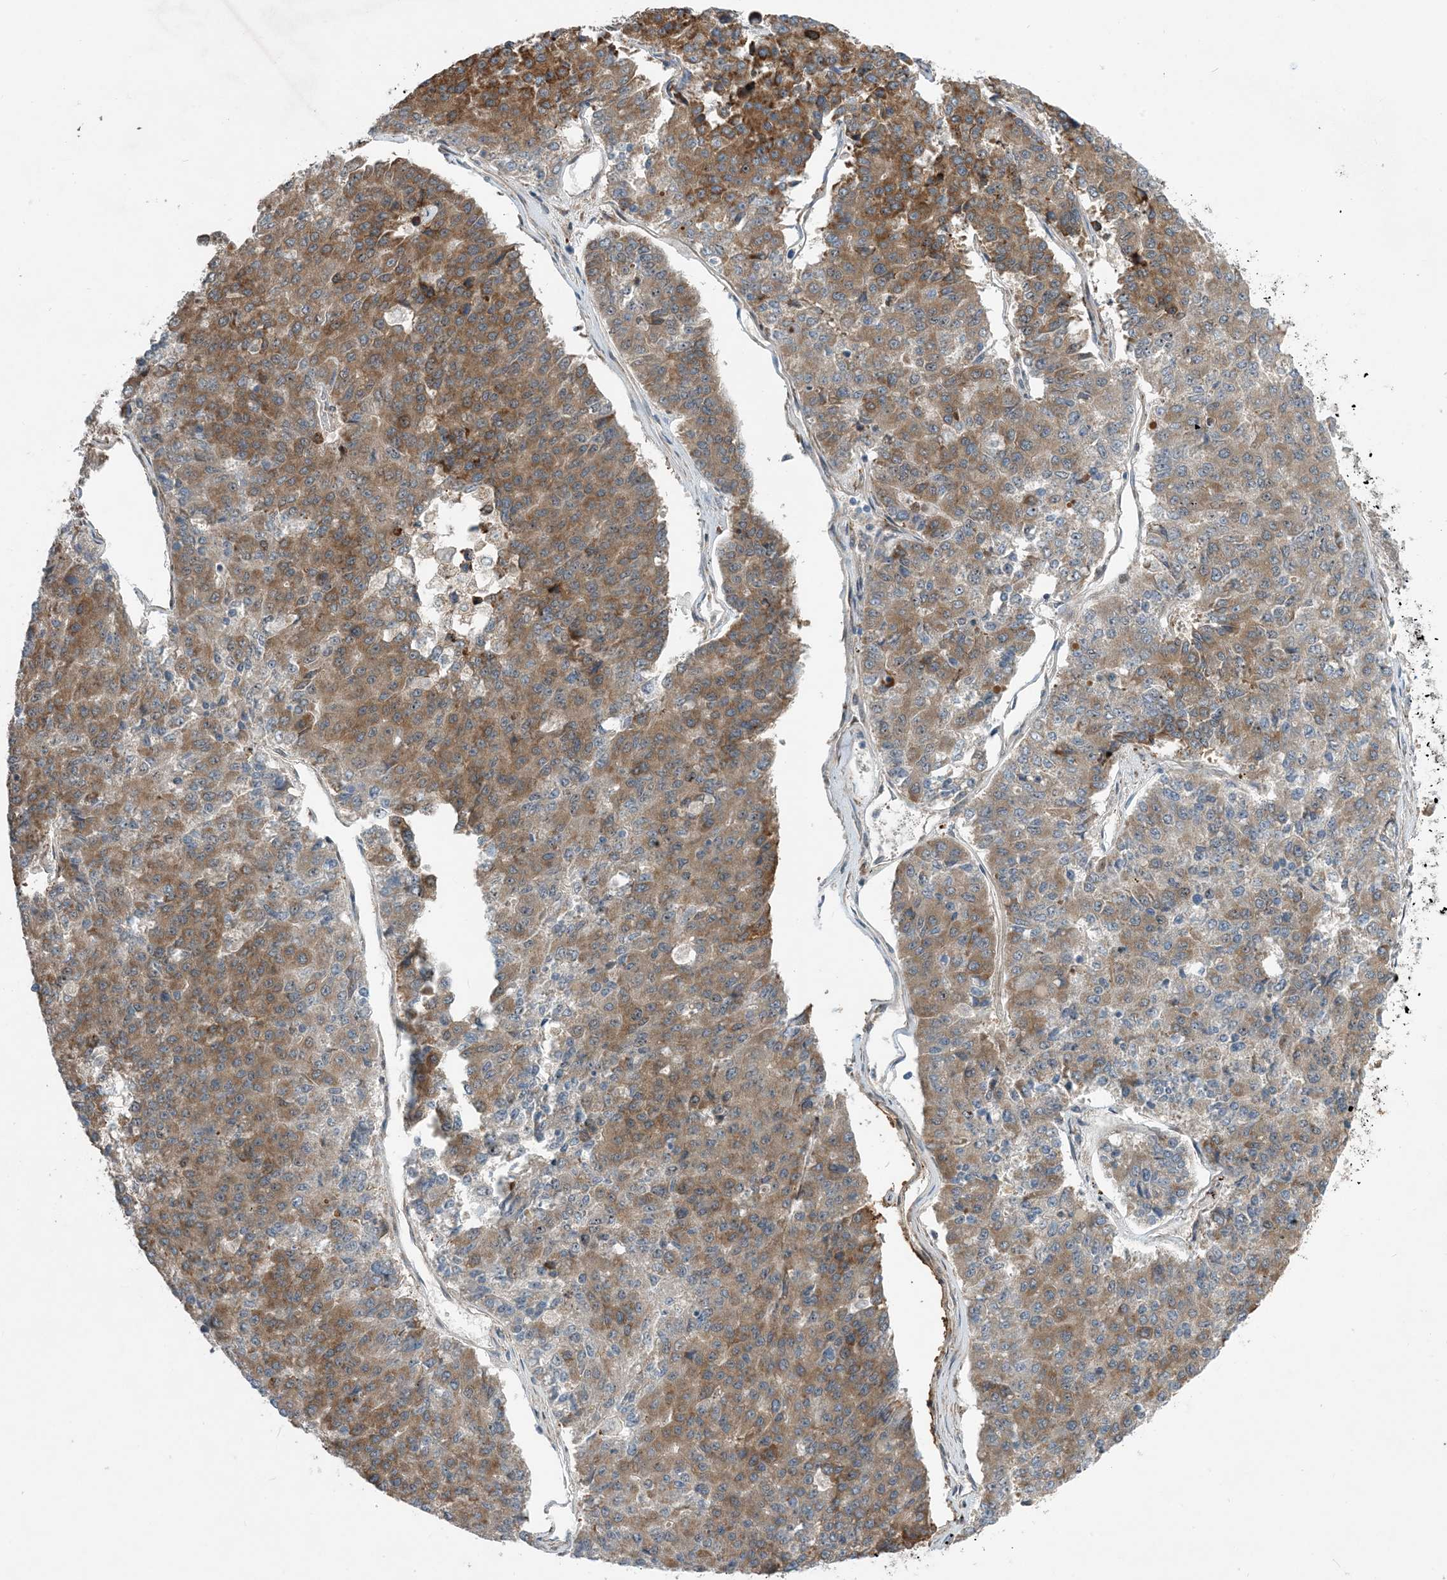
{"staining": {"intensity": "moderate", "quantity": ">75%", "location": "cytoplasmic/membranous"}, "tissue": "pancreatic cancer", "cell_type": "Tumor cells", "image_type": "cancer", "snomed": [{"axis": "morphology", "description": "Adenocarcinoma, NOS"}, {"axis": "topography", "description": "Pancreas"}], "caption": "Adenocarcinoma (pancreatic) stained for a protein shows moderate cytoplasmic/membranous positivity in tumor cells. (Stains: DAB in brown, nuclei in blue, Microscopy: brightfield microscopy at high magnification).", "gene": "PHOSPHO2", "patient": {"sex": "male", "age": 50}}